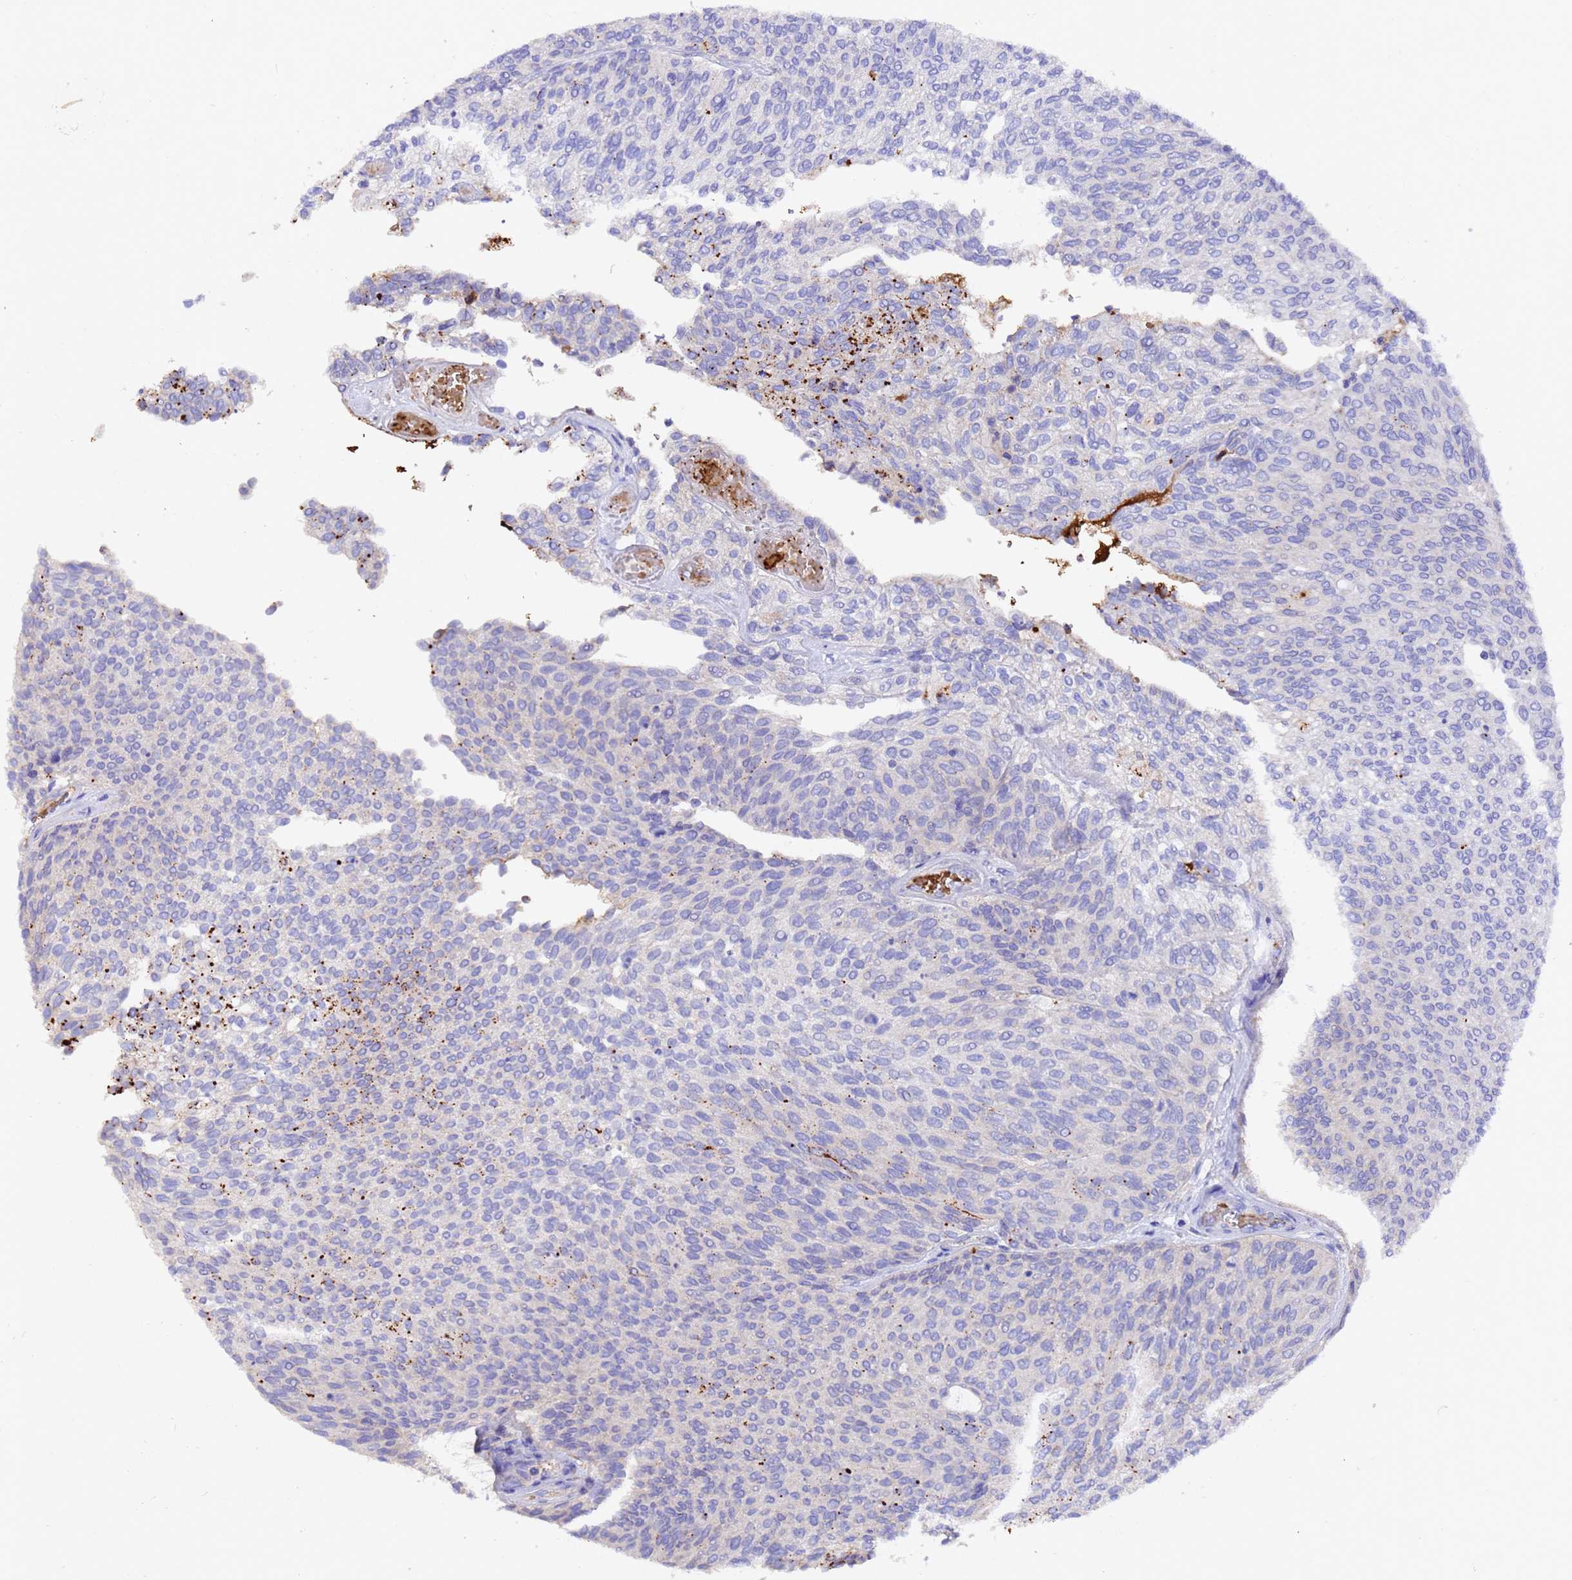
{"staining": {"intensity": "moderate", "quantity": "<25%", "location": "cytoplasmic/membranous"}, "tissue": "urothelial cancer", "cell_type": "Tumor cells", "image_type": "cancer", "snomed": [{"axis": "morphology", "description": "Urothelial carcinoma, Low grade"}, {"axis": "topography", "description": "Urinary bladder"}], "caption": "This image exhibits urothelial carcinoma (low-grade) stained with immunohistochemistry to label a protein in brown. The cytoplasmic/membranous of tumor cells show moderate positivity for the protein. Nuclei are counter-stained blue.", "gene": "ELP6", "patient": {"sex": "female", "age": 79}}